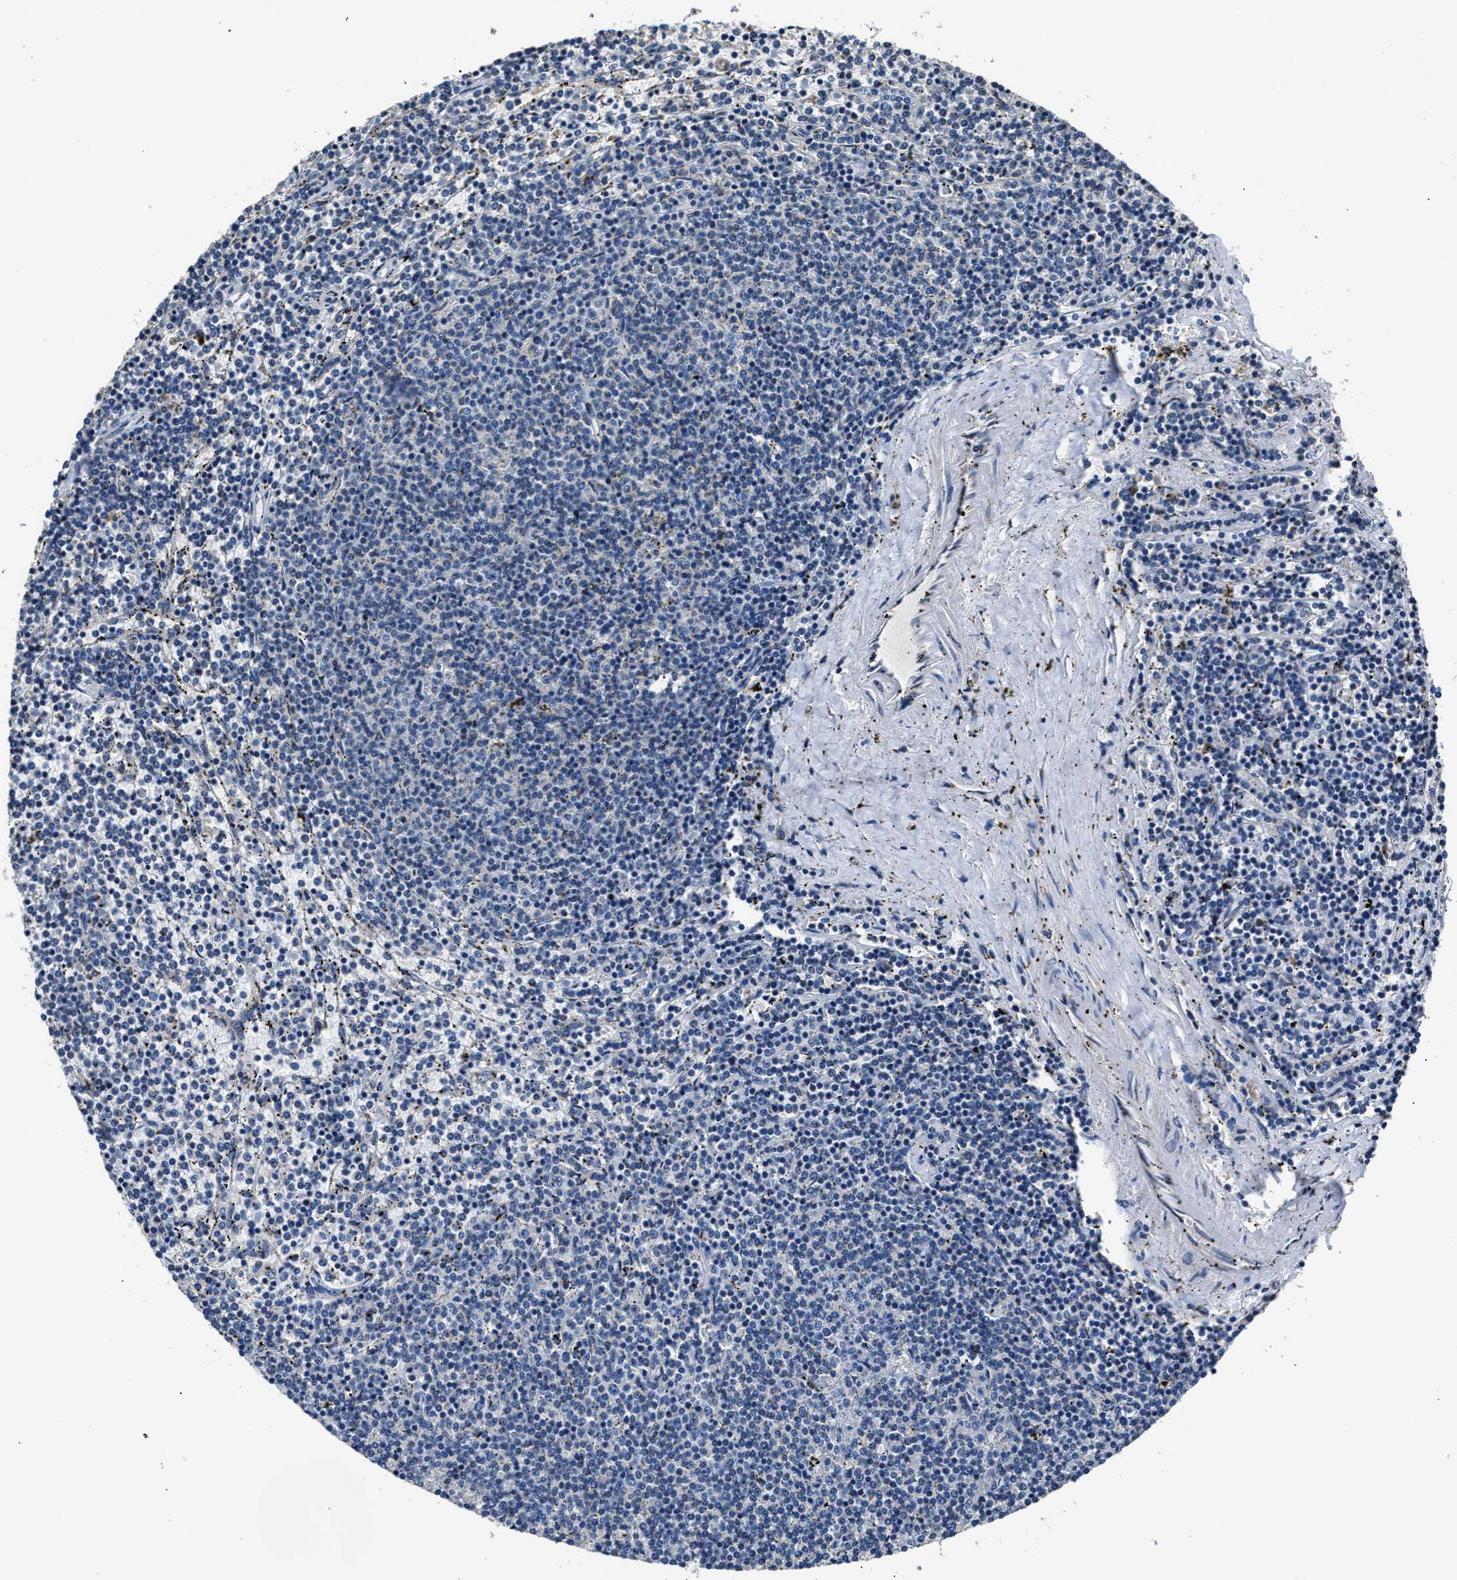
{"staining": {"intensity": "negative", "quantity": "none", "location": "none"}, "tissue": "lymphoma", "cell_type": "Tumor cells", "image_type": "cancer", "snomed": [{"axis": "morphology", "description": "Malignant lymphoma, non-Hodgkin's type, Low grade"}, {"axis": "topography", "description": "Spleen"}], "caption": "DAB (3,3'-diaminobenzidine) immunohistochemical staining of lymphoma exhibits no significant positivity in tumor cells. (DAB (3,3'-diaminobenzidine) IHC visualized using brightfield microscopy, high magnification).", "gene": "DNAJC24", "patient": {"sex": "female", "age": 50}}